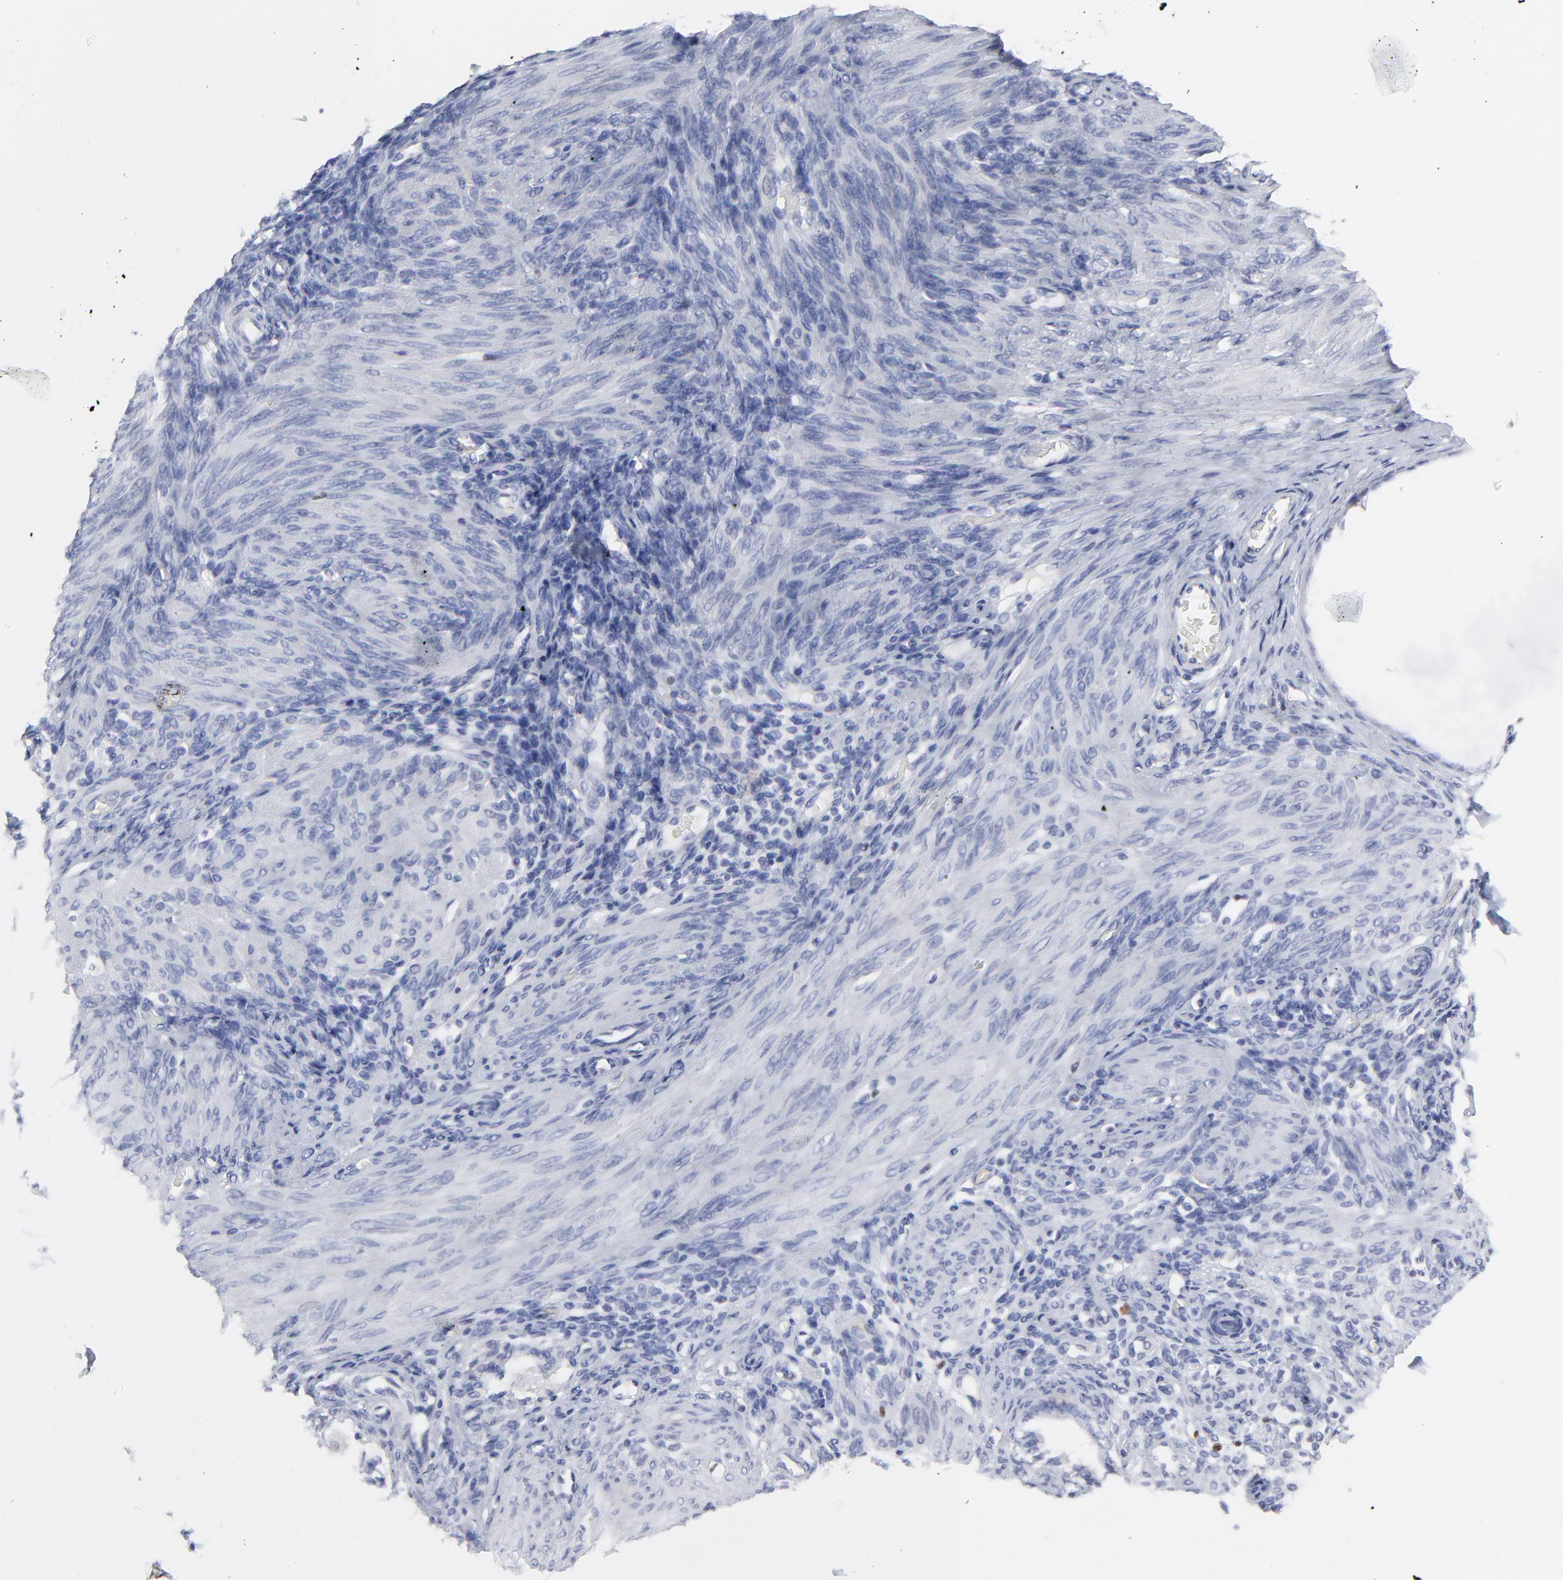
{"staining": {"intensity": "negative", "quantity": "none", "location": "none"}, "tissue": "endometrium", "cell_type": "Cells in endometrial stroma", "image_type": "normal", "snomed": [{"axis": "morphology", "description": "Normal tissue, NOS"}, {"axis": "topography", "description": "Endometrium"}], "caption": "Endometrium stained for a protein using immunohistochemistry reveals no positivity cells in endometrial stroma.", "gene": "NCAPH", "patient": {"sex": "female", "age": 72}}